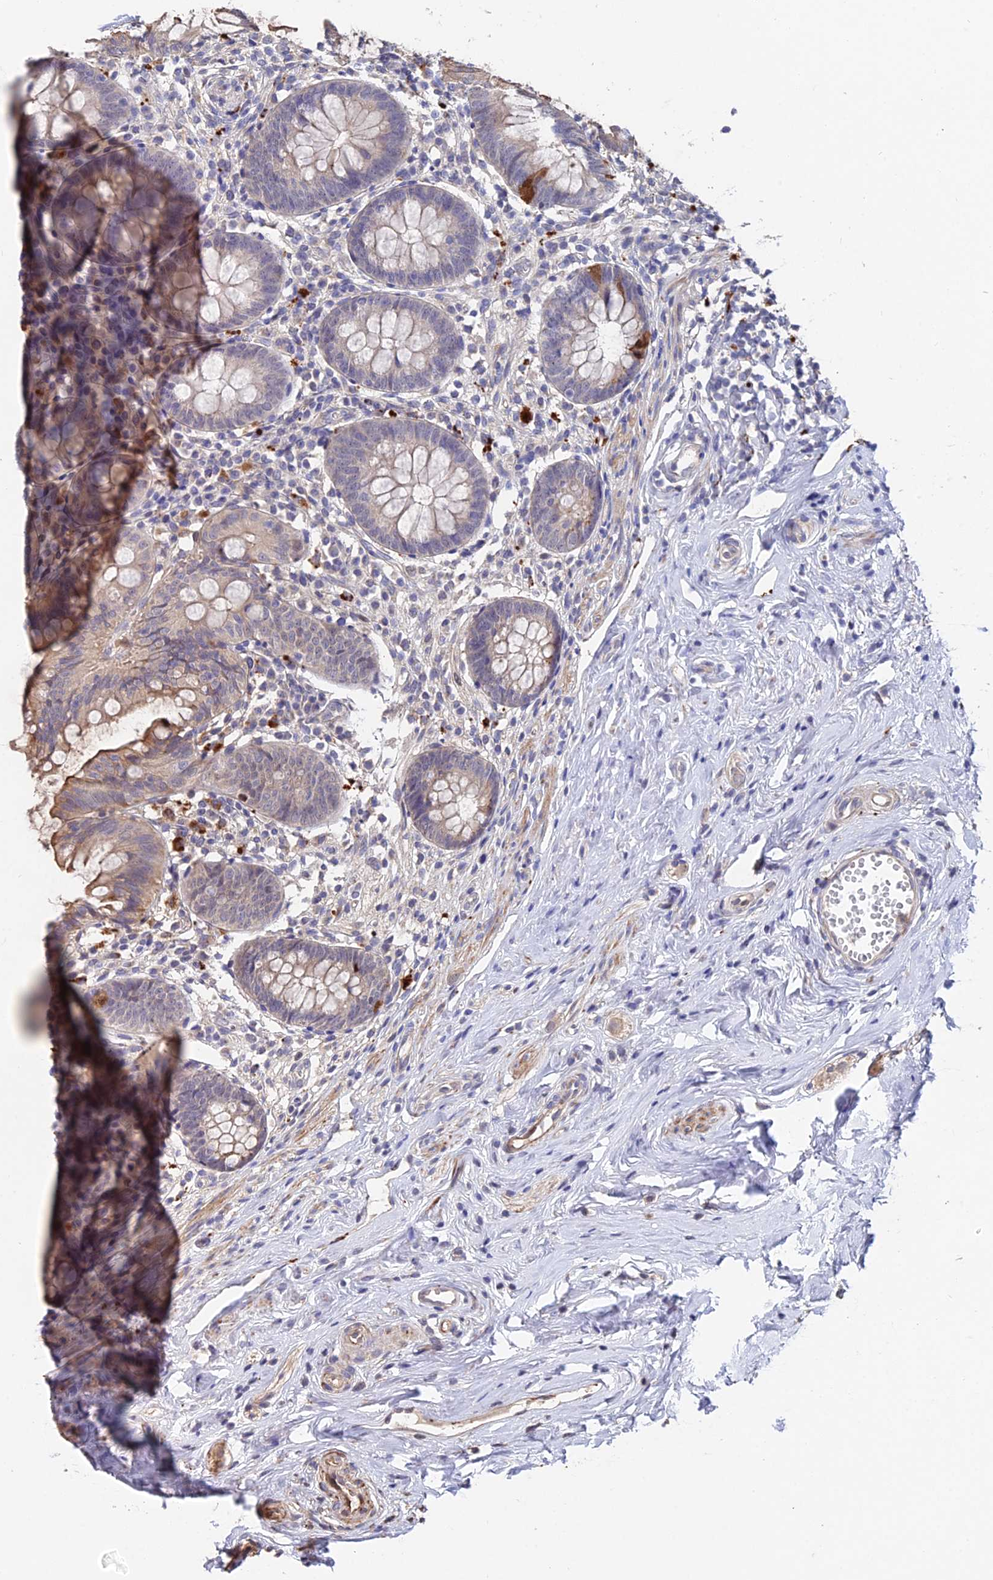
{"staining": {"intensity": "moderate", "quantity": "<25%", "location": "cytoplasmic/membranous"}, "tissue": "appendix", "cell_type": "Glandular cells", "image_type": "normal", "snomed": [{"axis": "morphology", "description": "Normal tissue, NOS"}, {"axis": "topography", "description": "Appendix"}], "caption": "There is low levels of moderate cytoplasmic/membranous positivity in glandular cells of unremarkable appendix, as demonstrated by immunohistochemical staining (brown color).", "gene": "ACTR5", "patient": {"sex": "female", "age": 51}}